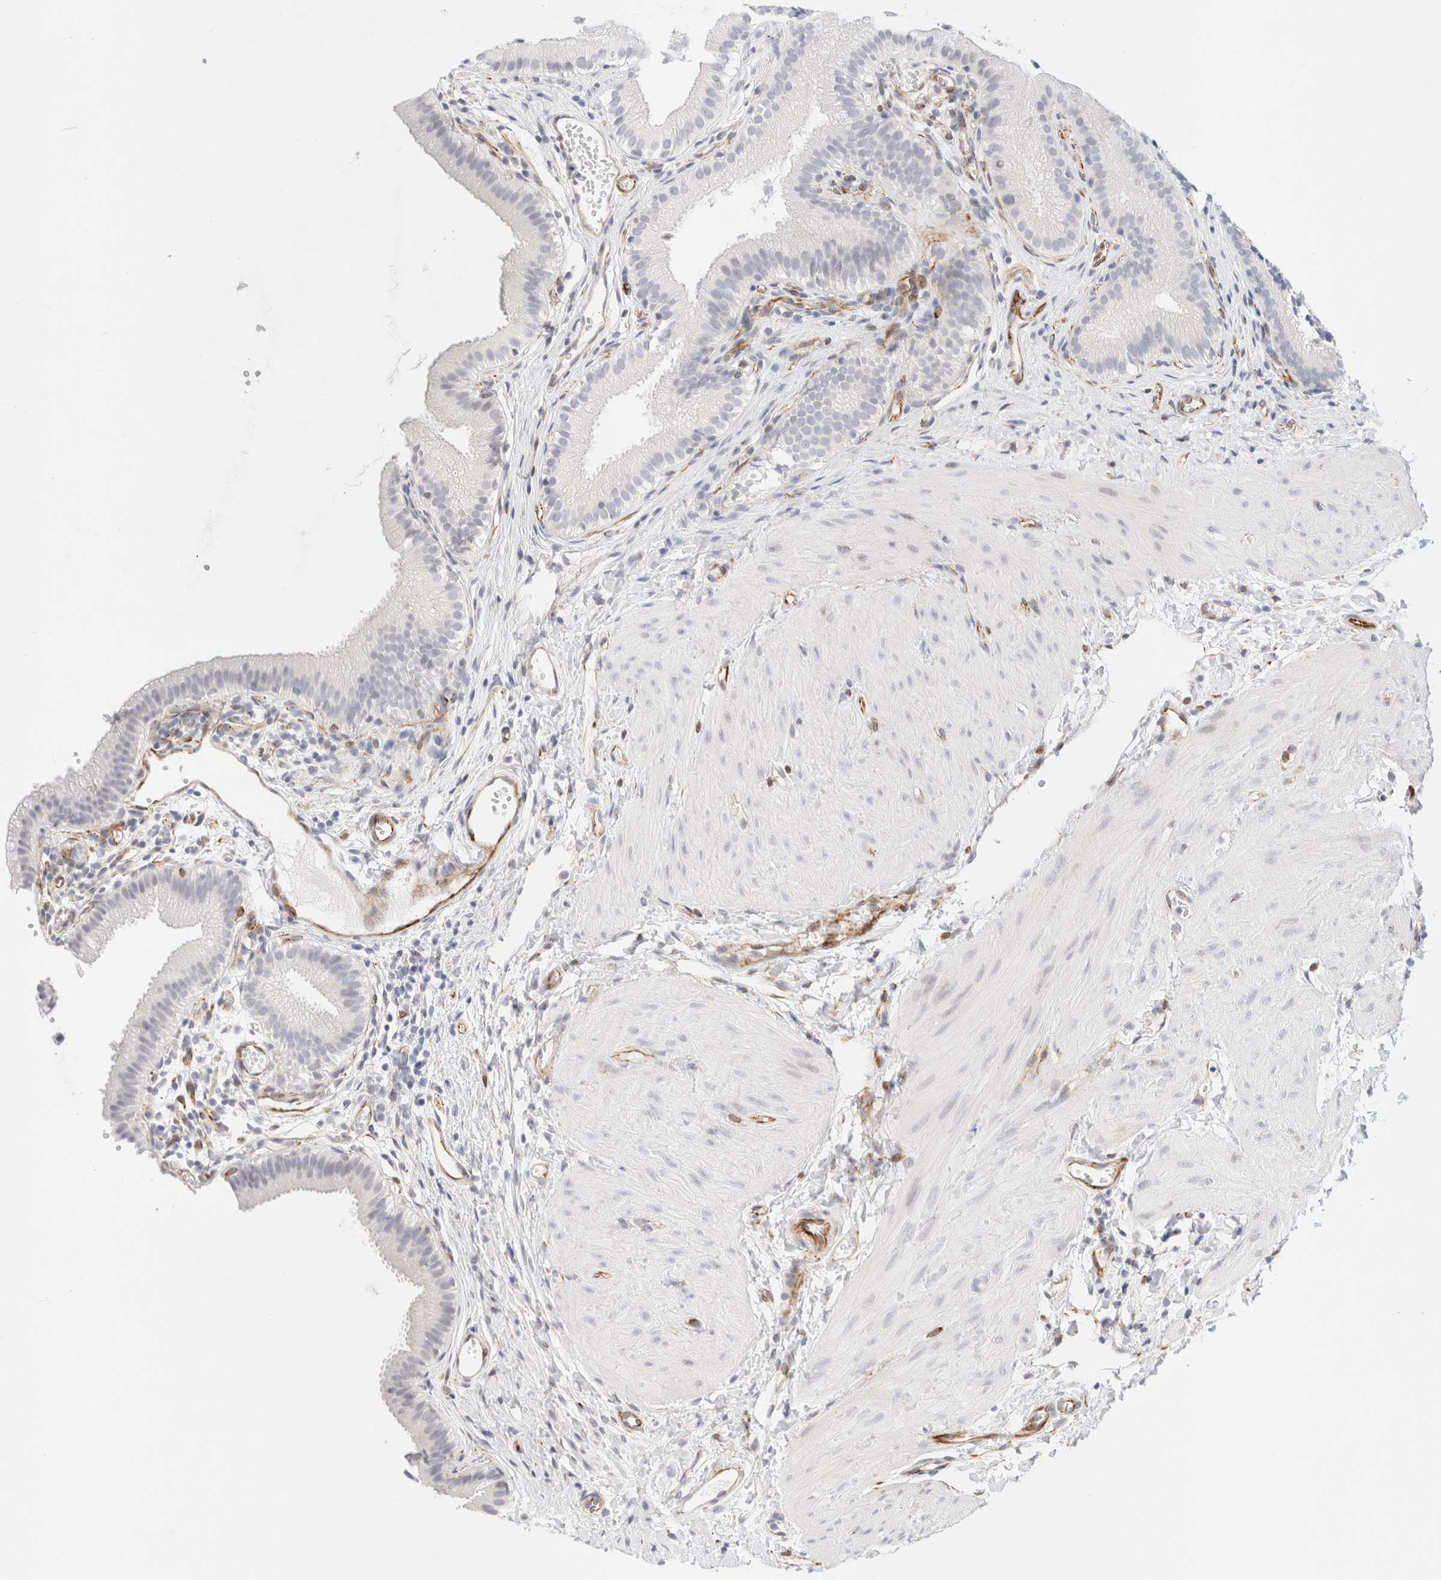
{"staining": {"intensity": "negative", "quantity": "none", "location": "none"}, "tissue": "gallbladder", "cell_type": "Glandular cells", "image_type": "normal", "snomed": [{"axis": "morphology", "description": "Normal tissue, NOS"}, {"axis": "topography", "description": "Gallbladder"}], "caption": "This photomicrograph is of benign gallbladder stained with immunohistochemistry to label a protein in brown with the nuclei are counter-stained blue. There is no positivity in glandular cells. (Immunohistochemistry, brightfield microscopy, high magnification).", "gene": "SLC25A48", "patient": {"sex": "female", "age": 26}}